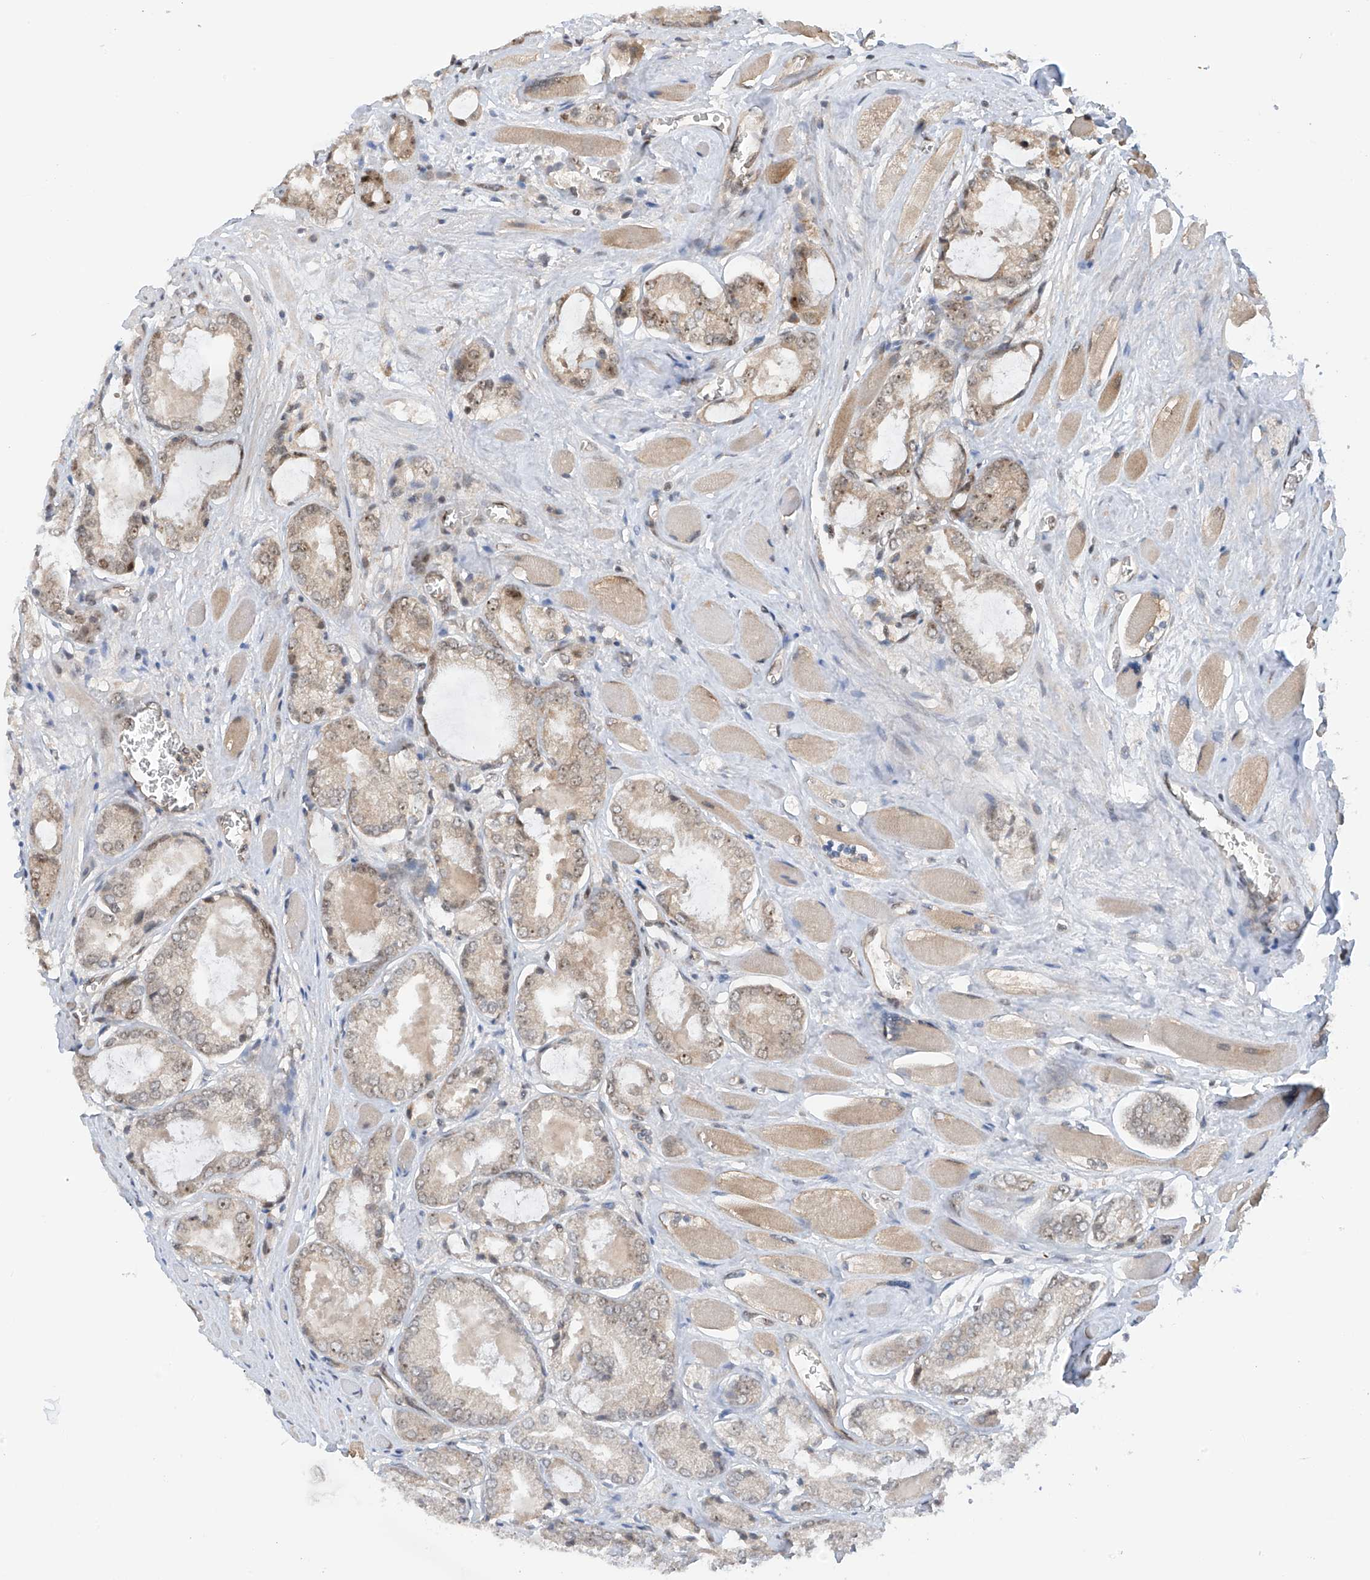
{"staining": {"intensity": "weak", "quantity": "25%-75%", "location": "cytoplasmic/membranous,nuclear"}, "tissue": "prostate cancer", "cell_type": "Tumor cells", "image_type": "cancer", "snomed": [{"axis": "morphology", "description": "Adenocarcinoma, Low grade"}, {"axis": "topography", "description": "Prostate"}], "caption": "Protein staining of prostate cancer (adenocarcinoma (low-grade)) tissue exhibits weak cytoplasmic/membranous and nuclear expression in approximately 25%-75% of tumor cells. (brown staining indicates protein expression, while blue staining denotes nuclei).", "gene": "C1orf131", "patient": {"sex": "male", "age": 67}}